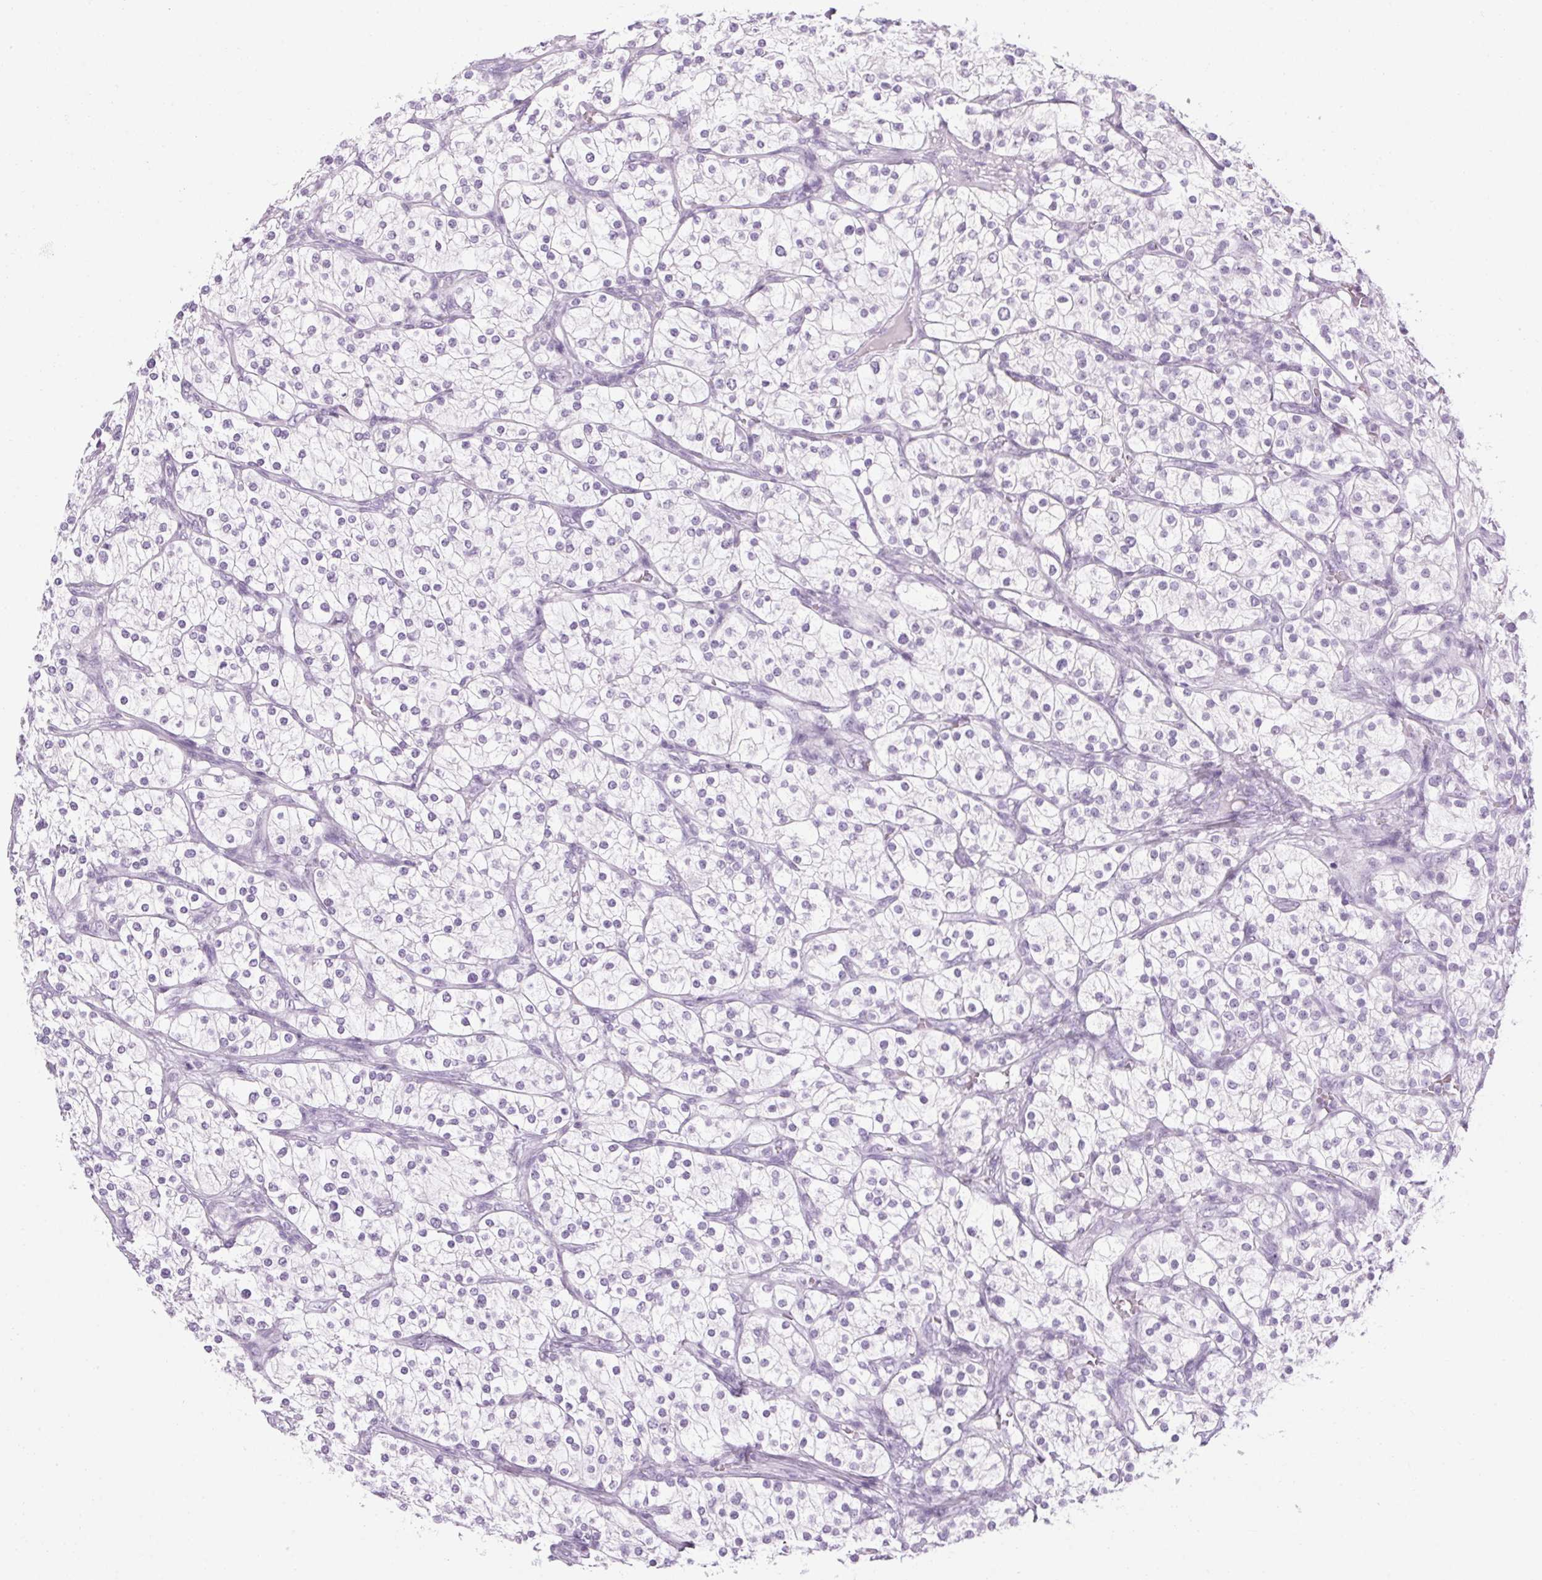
{"staining": {"intensity": "negative", "quantity": "none", "location": "none"}, "tissue": "renal cancer", "cell_type": "Tumor cells", "image_type": "cancer", "snomed": [{"axis": "morphology", "description": "Adenocarcinoma, NOS"}, {"axis": "topography", "description": "Kidney"}], "caption": "This is an immunohistochemistry histopathology image of human adenocarcinoma (renal). There is no staining in tumor cells.", "gene": "RPTN", "patient": {"sex": "male", "age": 80}}